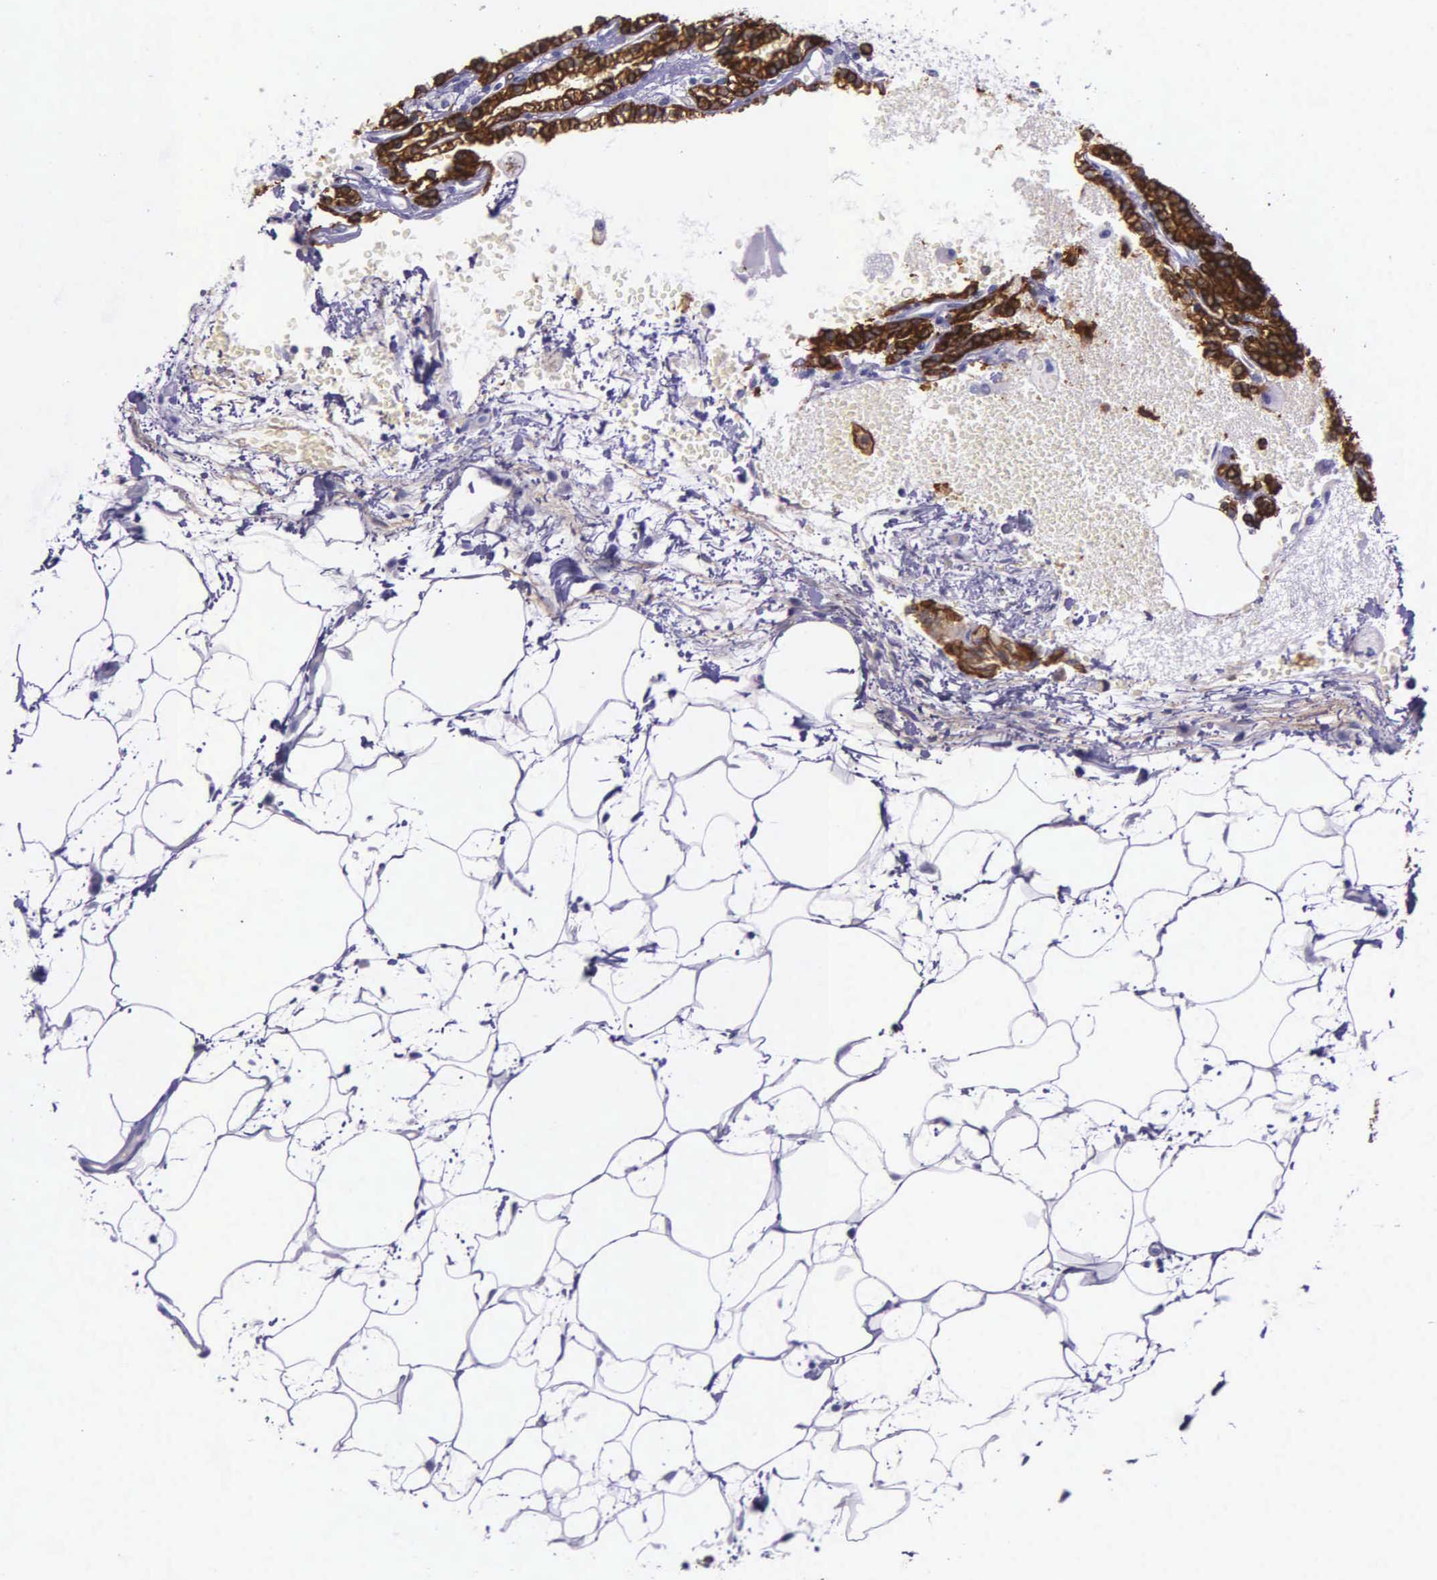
{"staining": {"intensity": "strong", "quantity": ">75%", "location": "cytoplasmic/membranous"}, "tissue": "renal cancer", "cell_type": "Tumor cells", "image_type": "cancer", "snomed": [{"axis": "morphology", "description": "Adenocarcinoma, NOS"}, {"axis": "topography", "description": "Kidney"}], "caption": "Immunohistochemical staining of renal cancer (adenocarcinoma) reveals high levels of strong cytoplasmic/membranous protein staining in approximately >75% of tumor cells. The protein is shown in brown color, while the nuclei are stained blue.", "gene": "AHNAK2", "patient": {"sex": "female", "age": 56}}